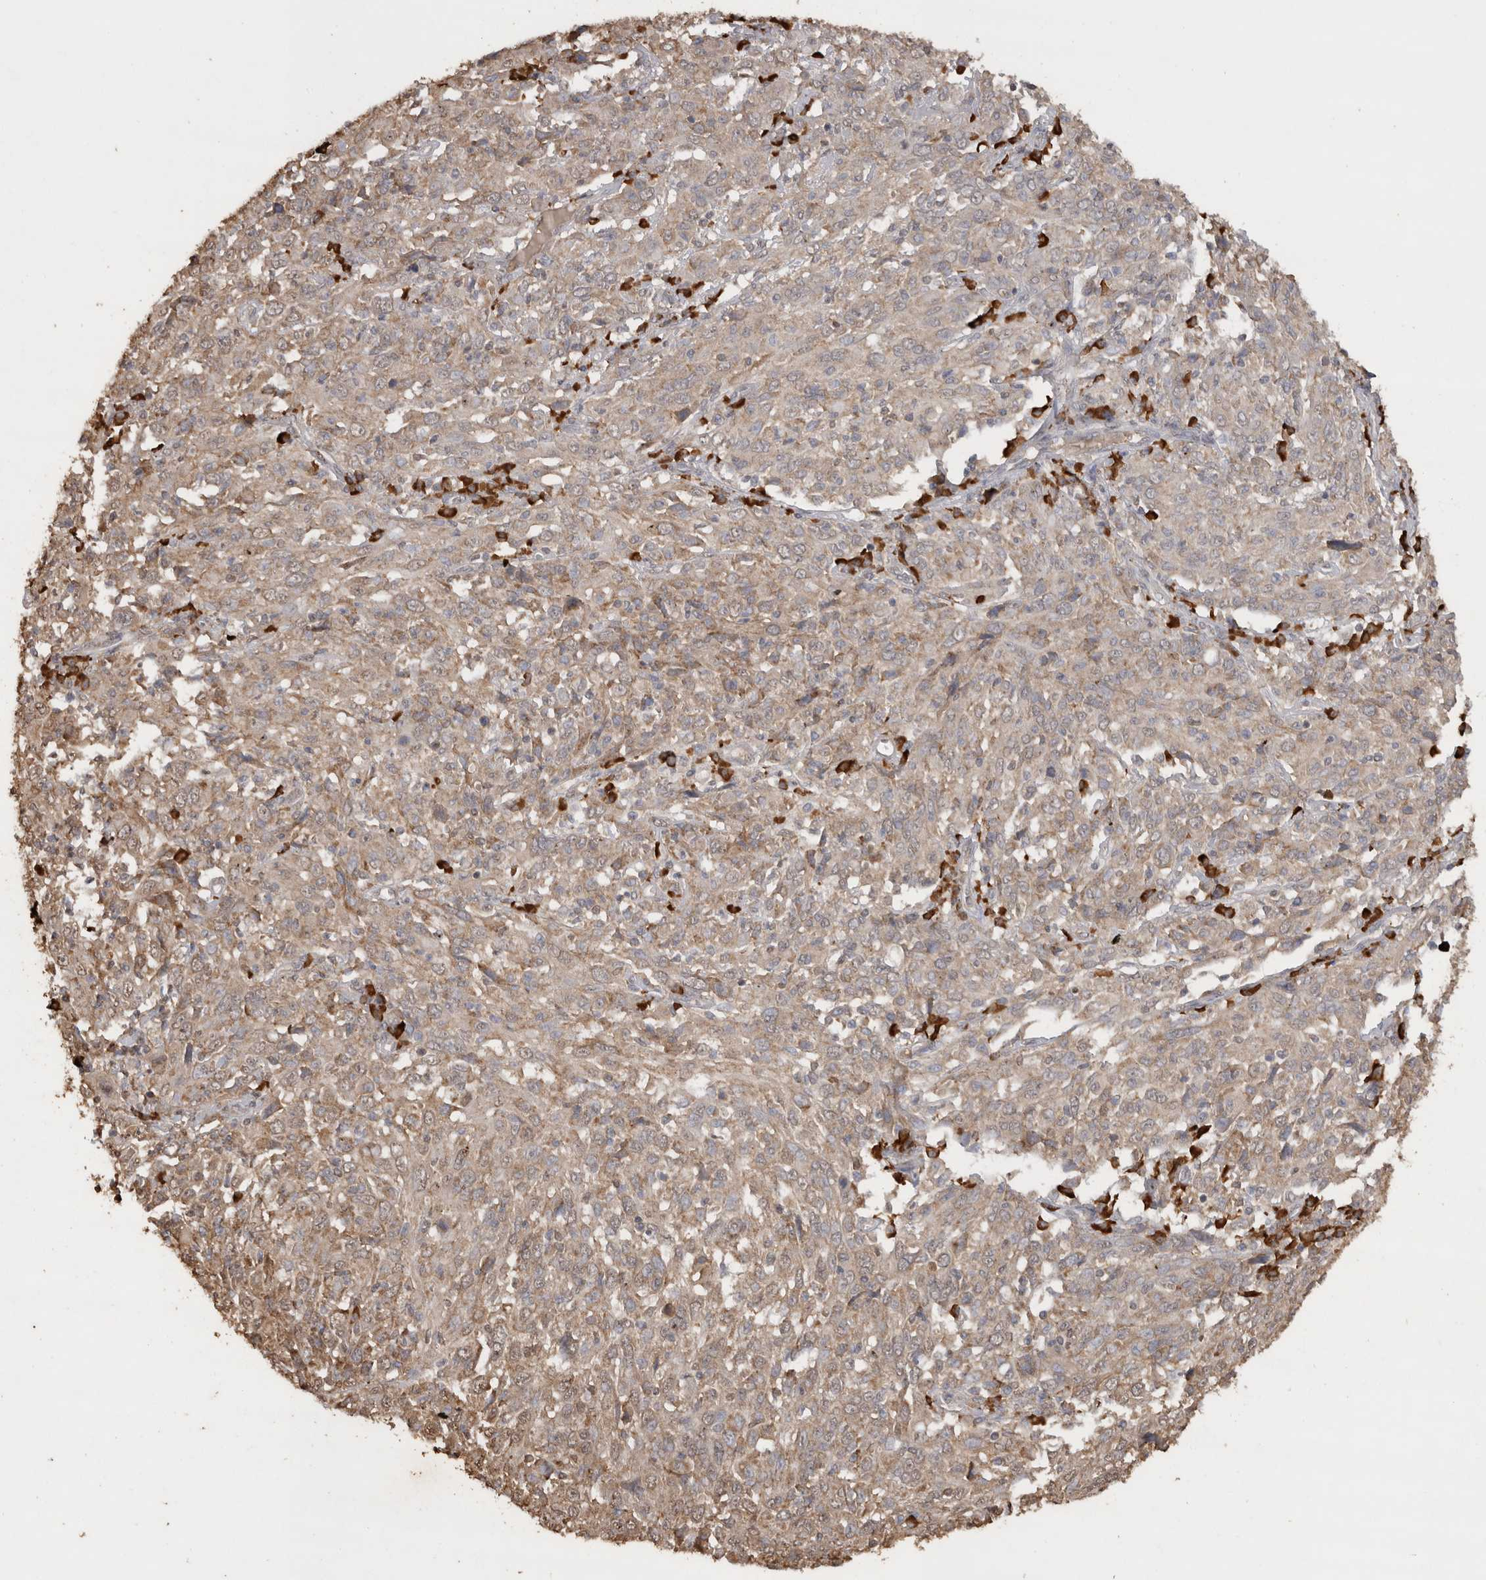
{"staining": {"intensity": "weak", "quantity": ">75%", "location": "cytoplasmic/membranous,nuclear"}, "tissue": "cervical cancer", "cell_type": "Tumor cells", "image_type": "cancer", "snomed": [{"axis": "morphology", "description": "Squamous cell carcinoma, NOS"}, {"axis": "topography", "description": "Cervix"}], "caption": "Cervical cancer (squamous cell carcinoma) was stained to show a protein in brown. There is low levels of weak cytoplasmic/membranous and nuclear expression in about >75% of tumor cells.", "gene": "CRELD2", "patient": {"sex": "female", "age": 46}}